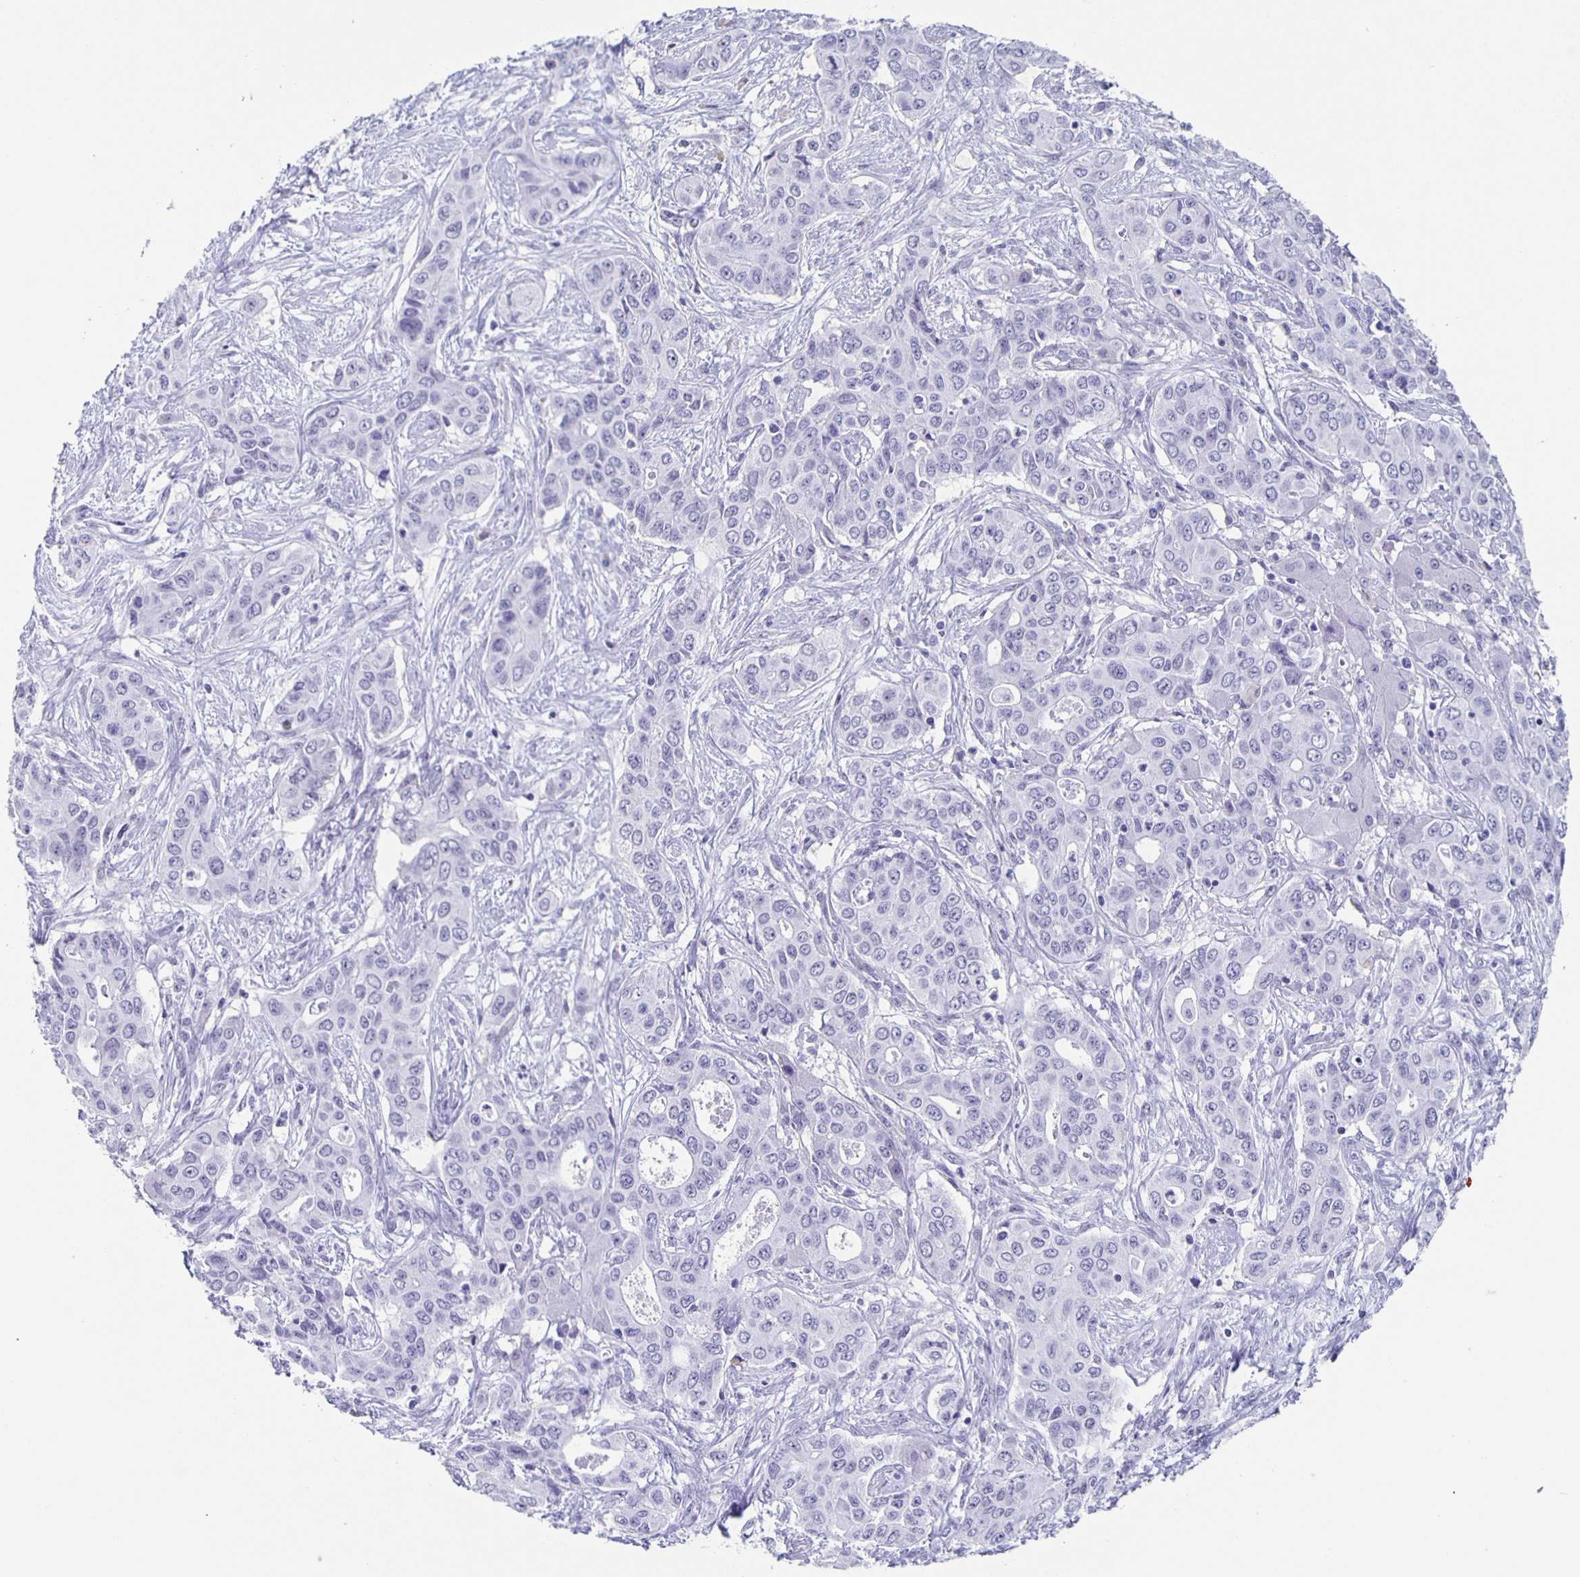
{"staining": {"intensity": "negative", "quantity": "none", "location": "none"}, "tissue": "liver cancer", "cell_type": "Tumor cells", "image_type": "cancer", "snomed": [{"axis": "morphology", "description": "Cholangiocarcinoma"}, {"axis": "topography", "description": "Liver"}], "caption": "Tumor cells are negative for brown protein staining in liver cancer (cholangiocarcinoma).", "gene": "TPPP", "patient": {"sex": "female", "age": 65}}